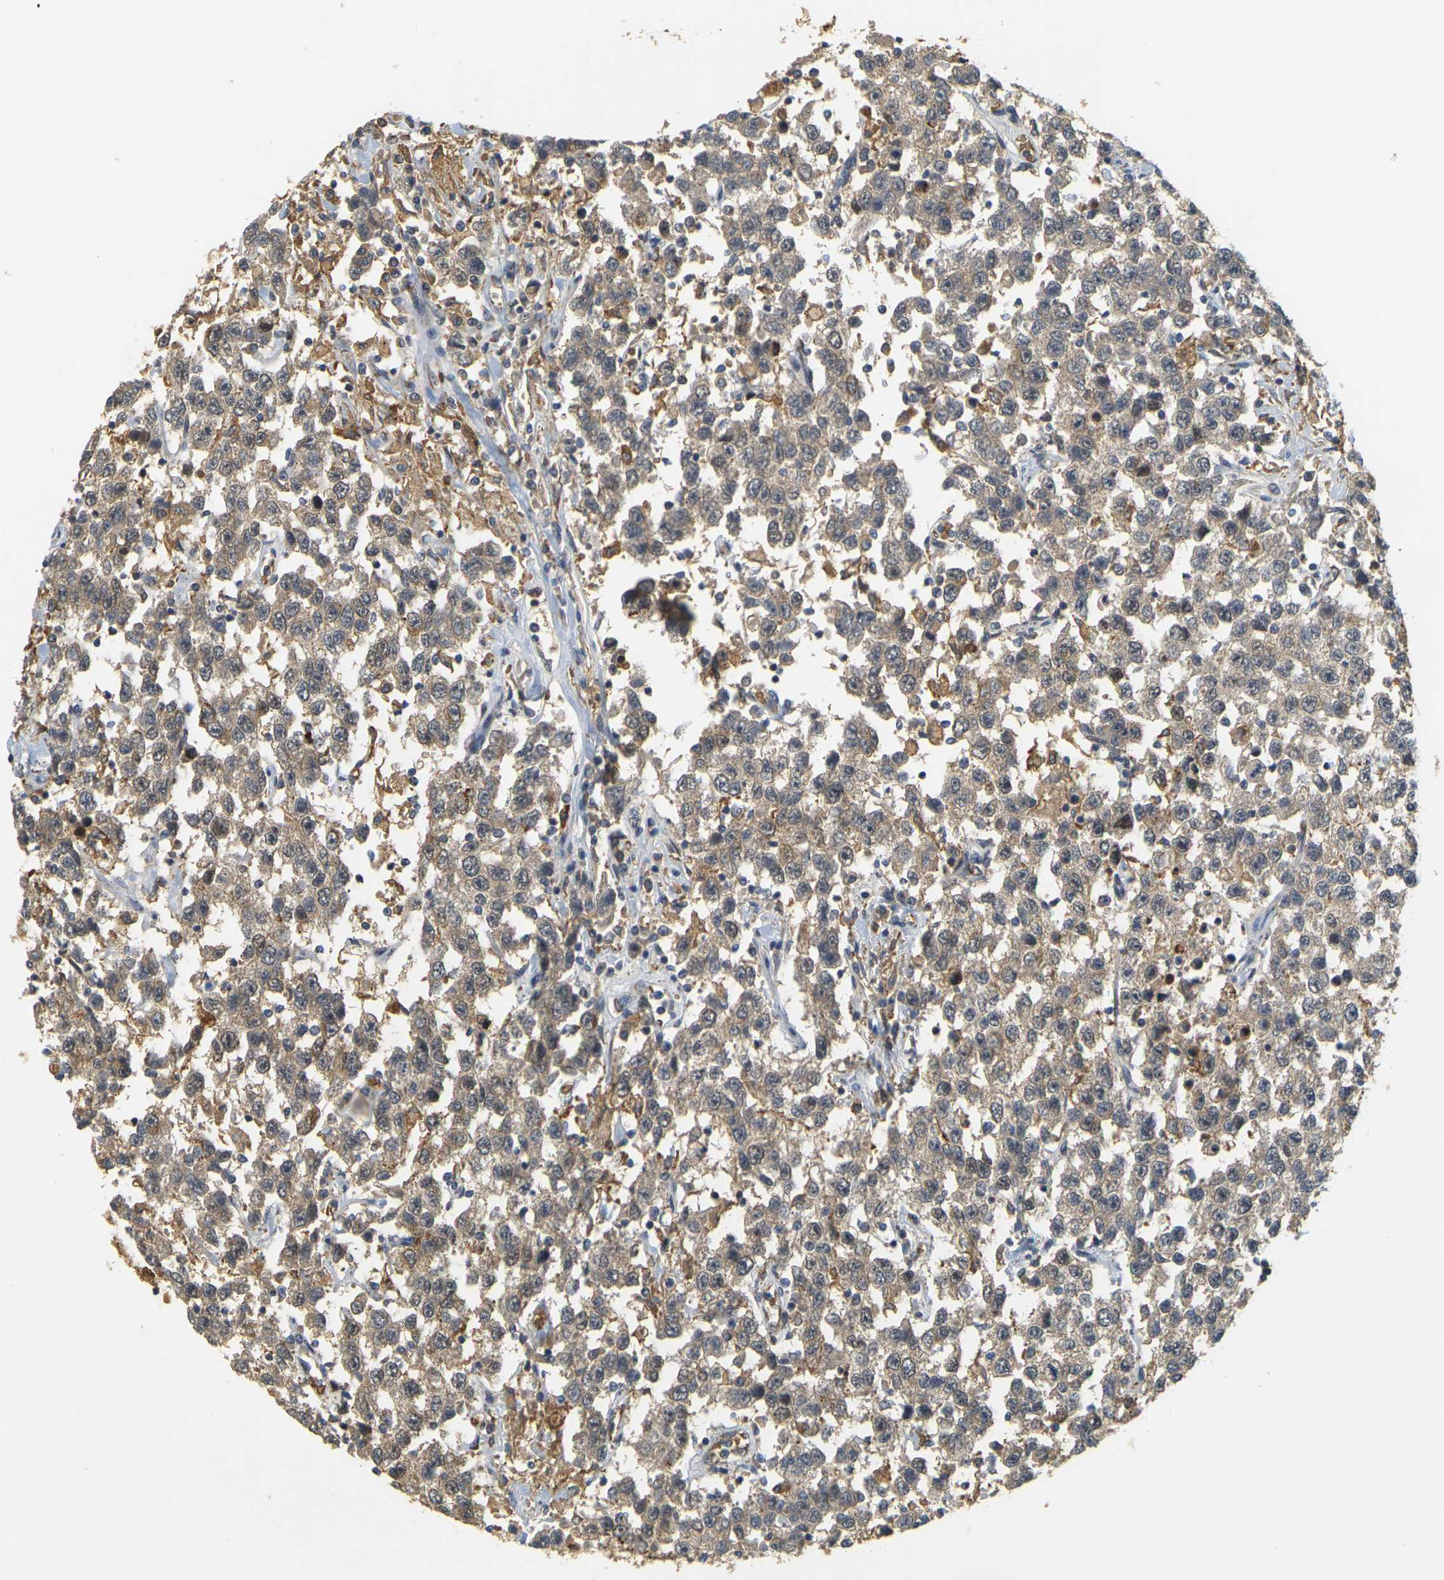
{"staining": {"intensity": "weak", "quantity": "25%-75%", "location": "cytoplasmic/membranous"}, "tissue": "testis cancer", "cell_type": "Tumor cells", "image_type": "cancer", "snomed": [{"axis": "morphology", "description": "Seminoma, NOS"}, {"axis": "topography", "description": "Testis"}], "caption": "IHC histopathology image of neoplastic tissue: human testis cancer stained using immunohistochemistry shows low levels of weak protein expression localized specifically in the cytoplasmic/membranous of tumor cells, appearing as a cytoplasmic/membranous brown color.", "gene": "MEGF9", "patient": {"sex": "male", "age": 41}}